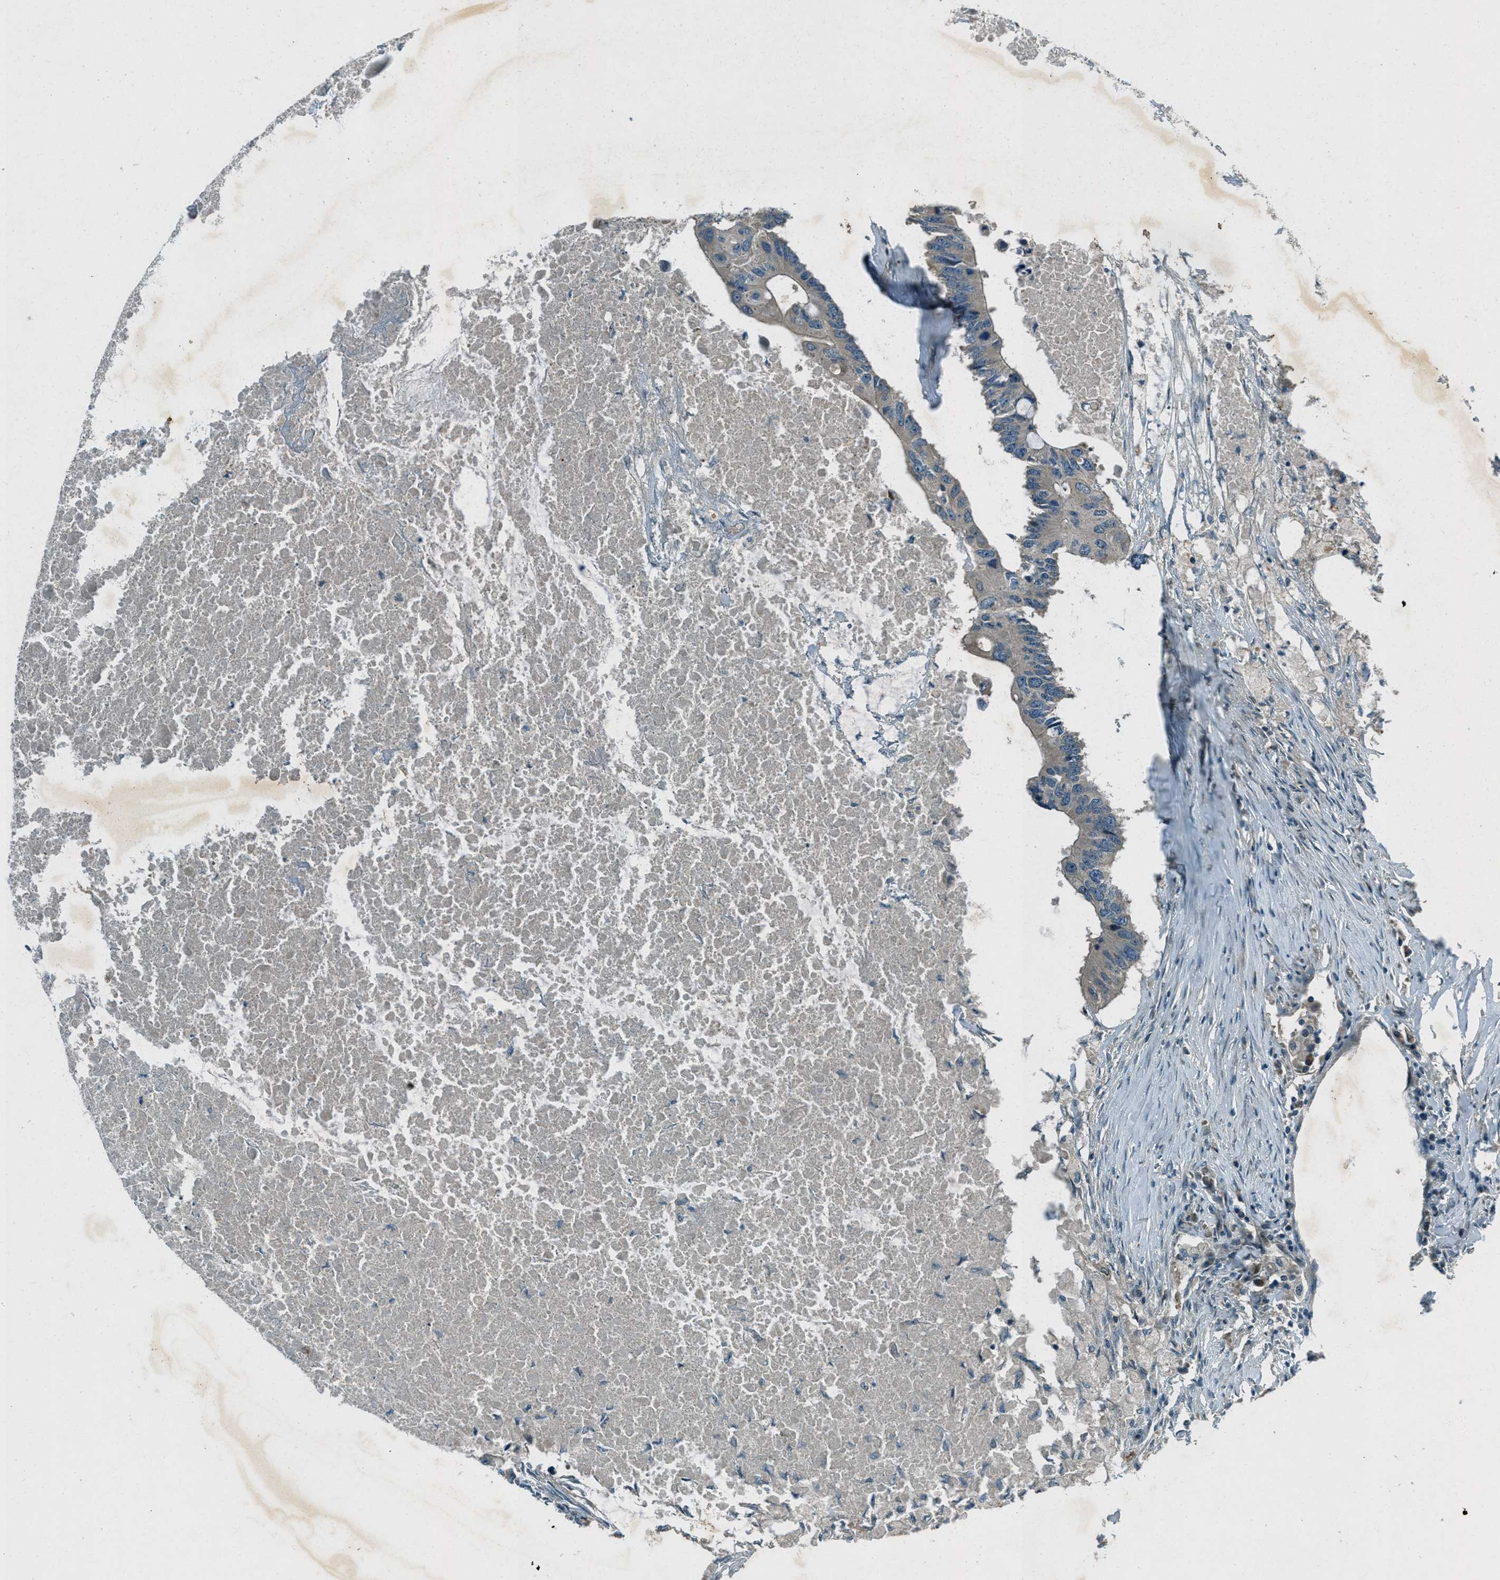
{"staining": {"intensity": "negative", "quantity": "none", "location": "none"}, "tissue": "colorectal cancer", "cell_type": "Tumor cells", "image_type": "cancer", "snomed": [{"axis": "morphology", "description": "Adenocarcinoma, NOS"}, {"axis": "topography", "description": "Colon"}], "caption": "This micrograph is of colorectal cancer (adenocarcinoma) stained with immunohistochemistry to label a protein in brown with the nuclei are counter-stained blue. There is no expression in tumor cells.", "gene": "STK11", "patient": {"sex": "male", "age": 71}}